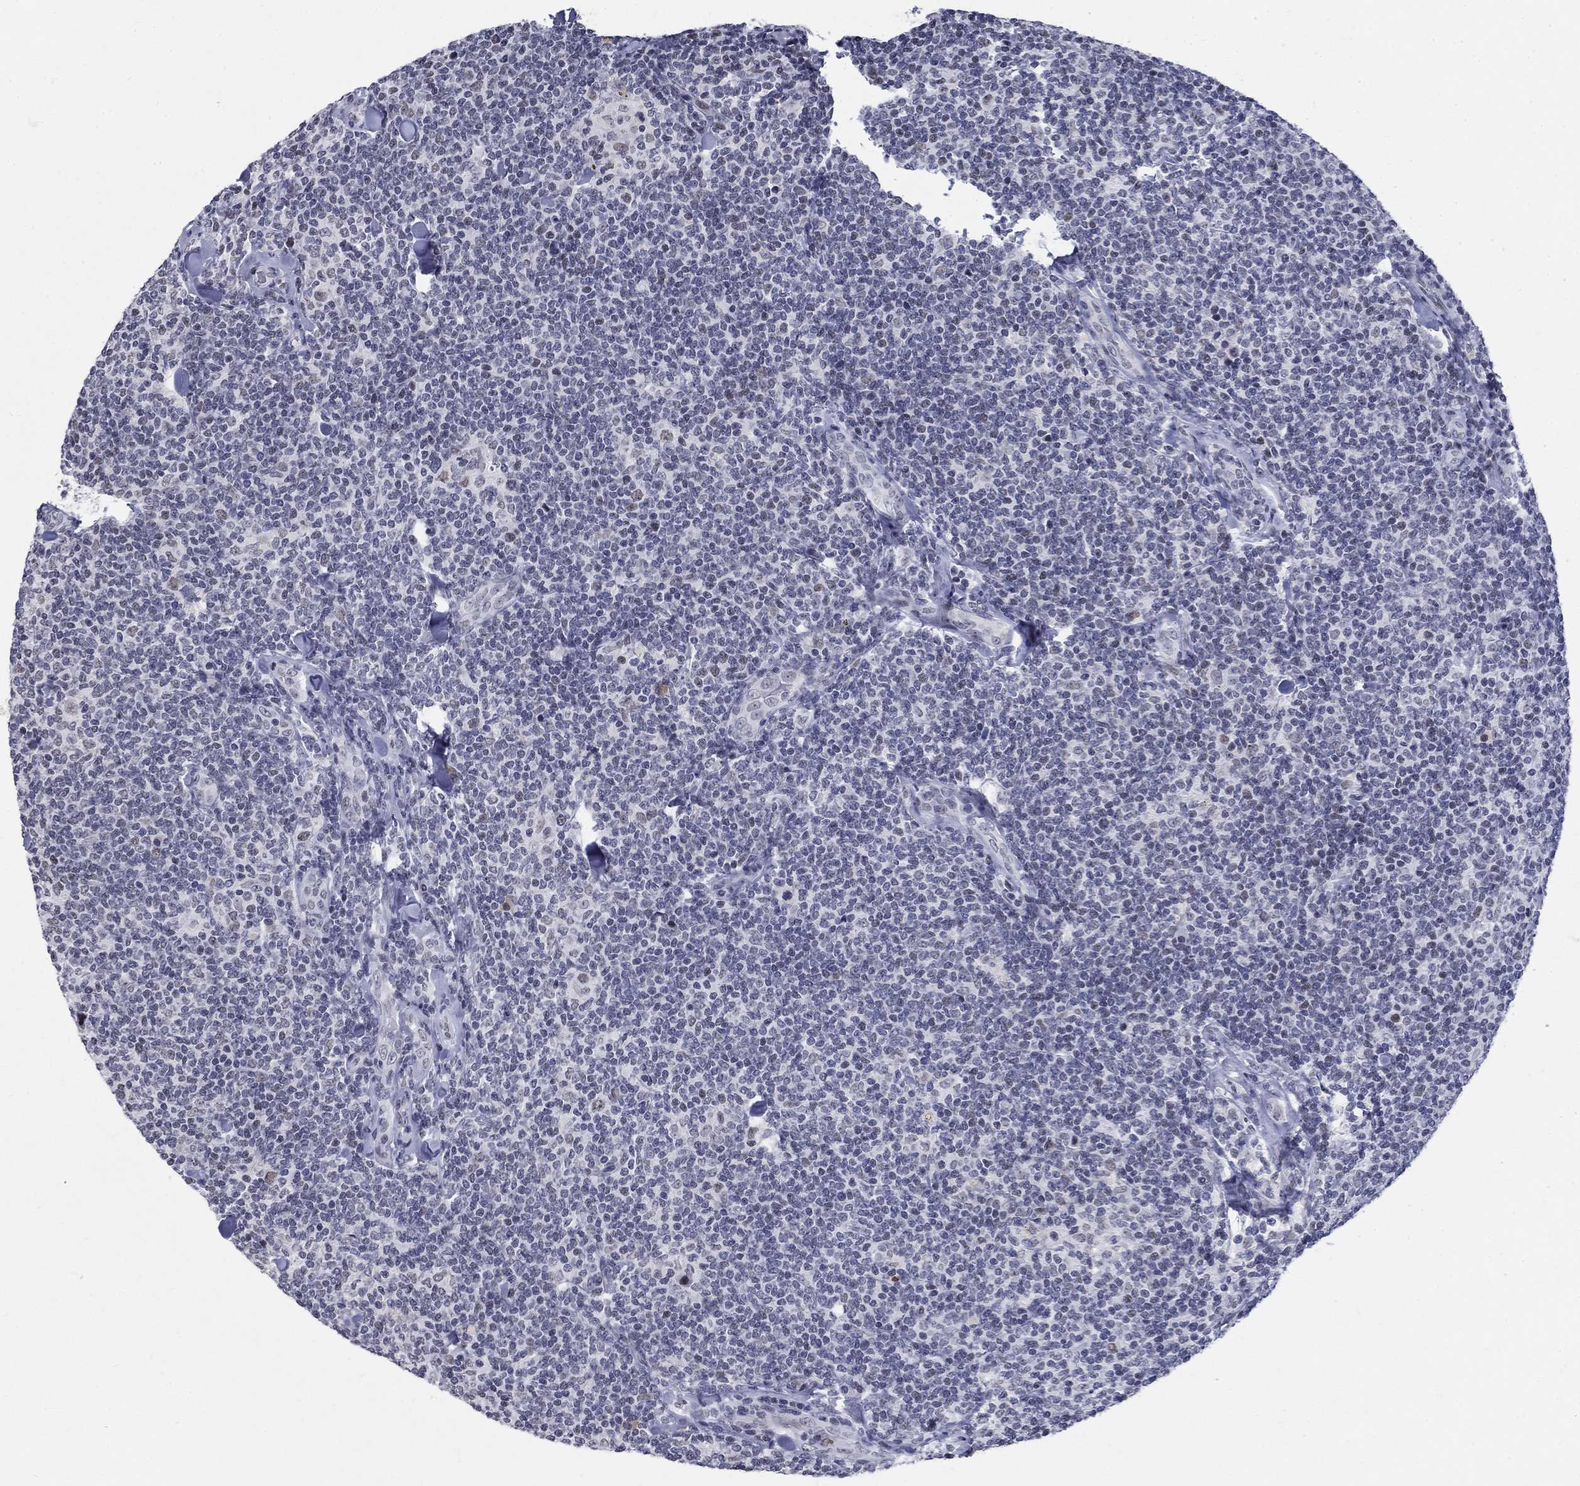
{"staining": {"intensity": "negative", "quantity": "none", "location": "none"}, "tissue": "lymphoma", "cell_type": "Tumor cells", "image_type": "cancer", "snomed": [{"axis": "morphology", "description": "Malignant lymphoma, non-Hodgkin's type, Low grade"}, {"axis": "topography", "description": "Lymph node"}], "caption": "This is an immunohistochemistry image of human malignant lymphoma, non-Hodgkin's type (low-grade). There is no positivity in tumor cells.", "gene": "BHLHE22", "patient": {"sex": "female", "age": 56}}